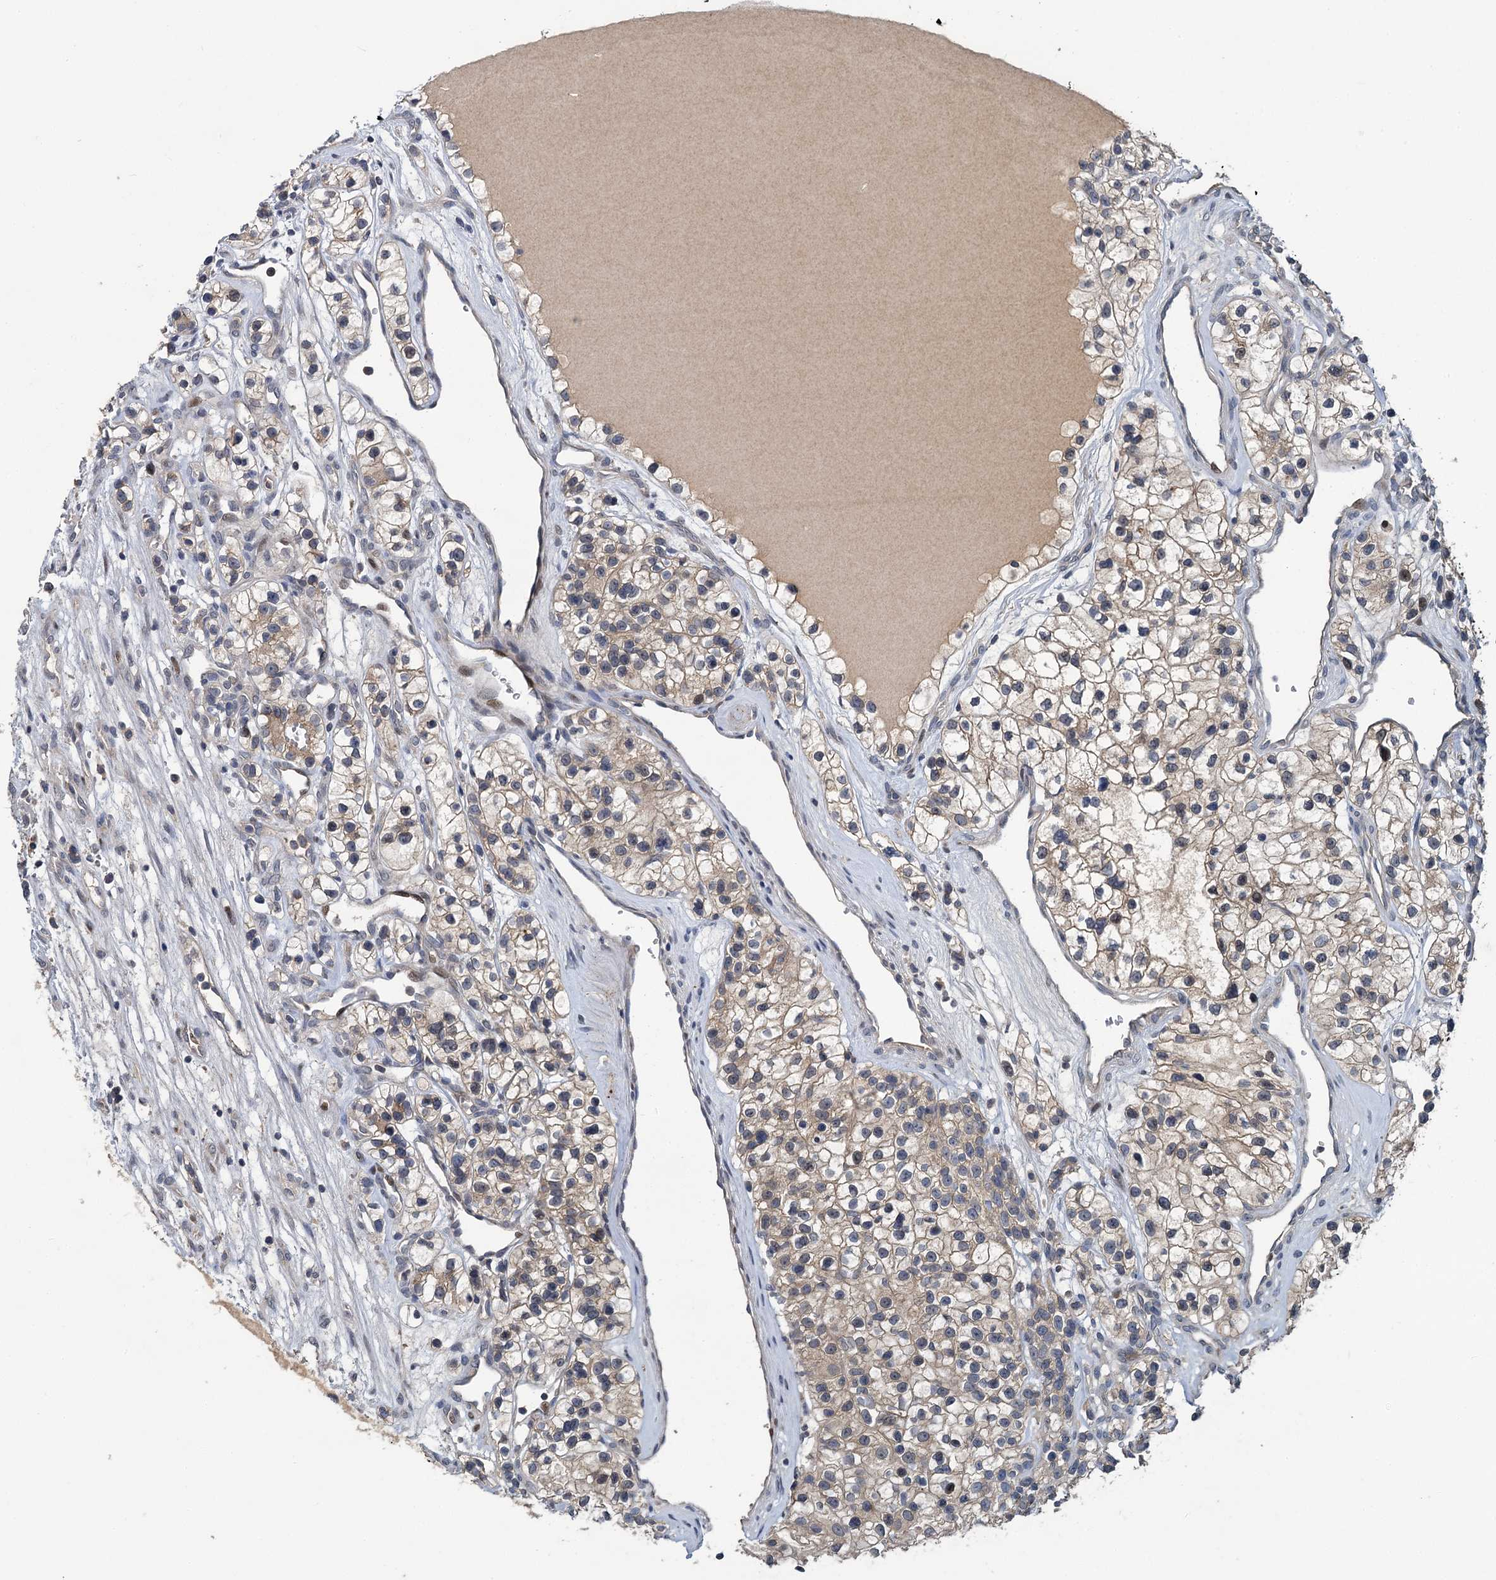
{"staining": {"intensity": "weak", "quantity": ">75%", "location": "cytoplasmic/membranous"}, "tissue": "renal cancer", "cell_type": "Tumor cells", "image_type": "cancer", "snomed": [{"axis": "morphology", "description": "Adenocarcinoma, NOS"}, {"axis": "topography", "description": "Kidney"}], "caption": "This is a micrograph of IHC staining of renal adenocarcinoma, which shows weak expression in the cytoplasmic/membranous of tumor cells.", "gene": "TMEM39A", "patient": {"sex": "female", "age": 57}}